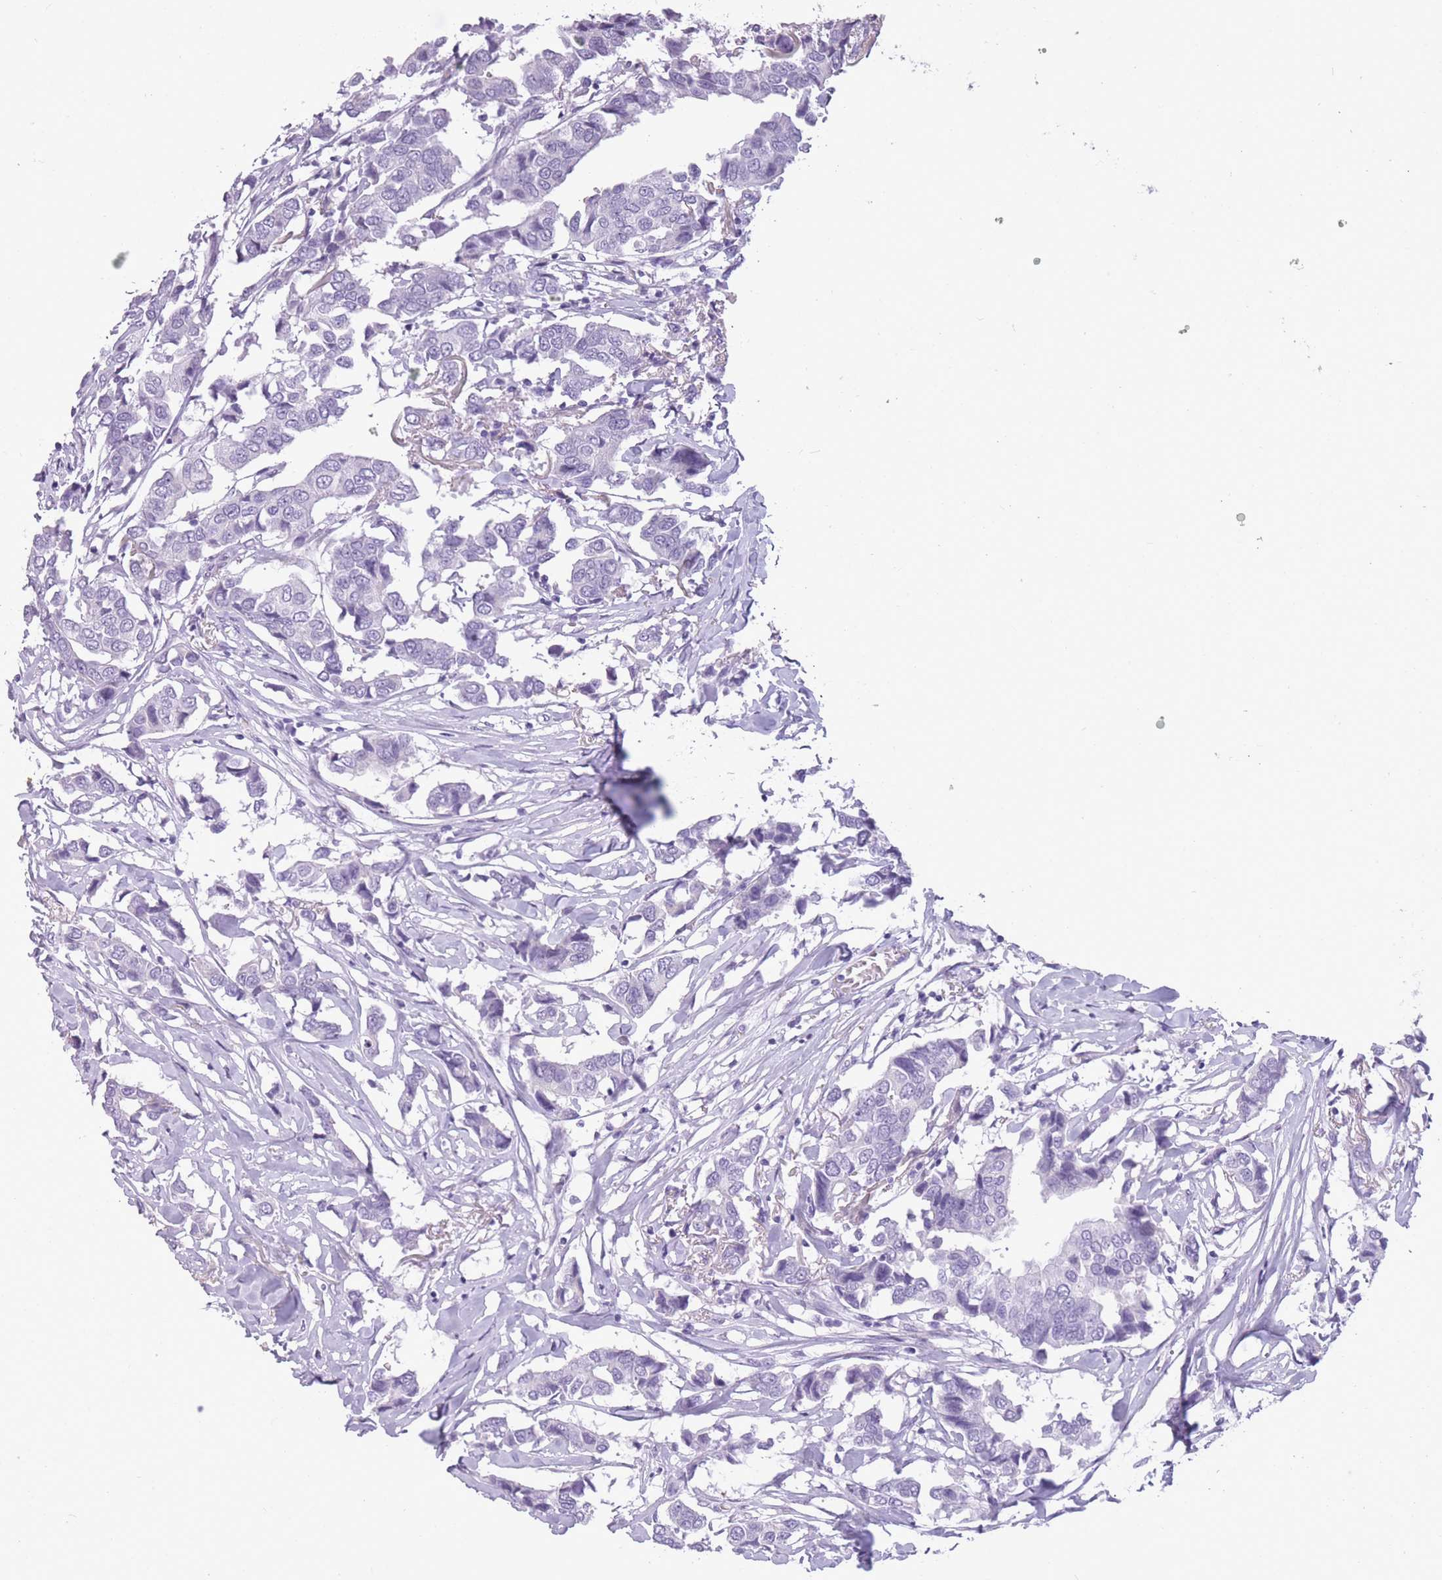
{"staining": {"intensity": "negative", "quantity": "none", "location": "none"}, "tissue": "breast cancer", "cell_type": "Tumor cells", "image_type": "cancer", "snomed": [{"axis": "morphology", "description": "Duct carcinoma"}, {"axis": "topography", "description": "Breast"}], "caption": "High power microscopy histopathology image of an immunohistochemistry photomicrograph of breast cancer (infiltrating ductal carcinoma), revealing no significant staining in tumor cells.", "gene": "GOLGA6D", "patient": {"sex": "female", "age": 80}}